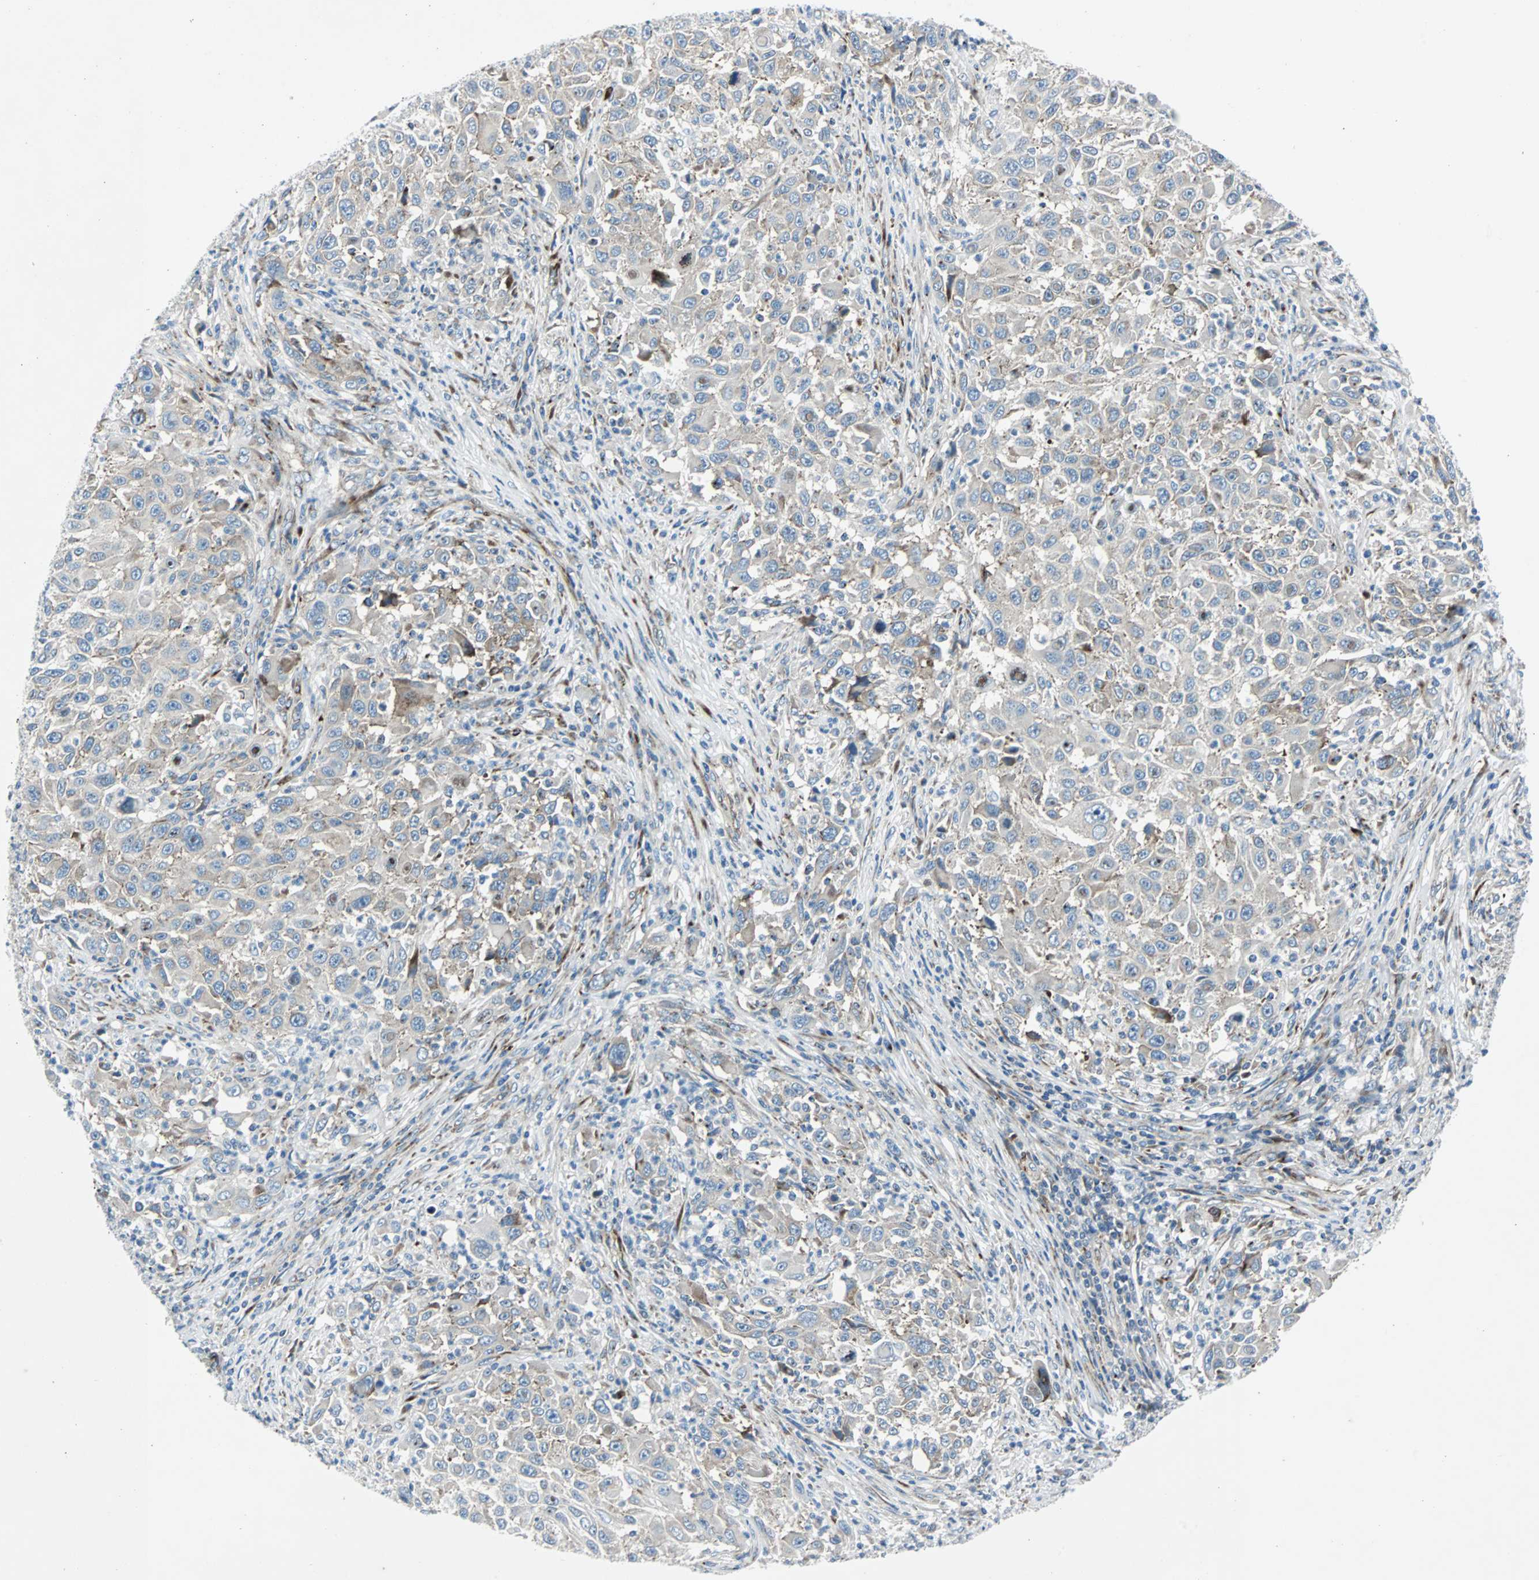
{"staining": {"intensity": "weak", "quantity": ">75%", "location": "cytoplasmic/membranous"}, "tissue": "melanoma", "cell_type": "Tumor cells", "image_type": "cancer", "snomed": [{"axis": "morphology", "description": "Malignant melanoma, Metastatic site"}, {"axis": "topography", "description": "Lymph node"}], "caption": "IHC histopathology image of human malignant melanoma (metastatic site) stained for a protein (brown), which exhibits low levels of weak cytoplasmic/membranous expression in about >75% of tumor cells.", "gene": "BBC3", "patient": {"sex": "male", "age": 61}}